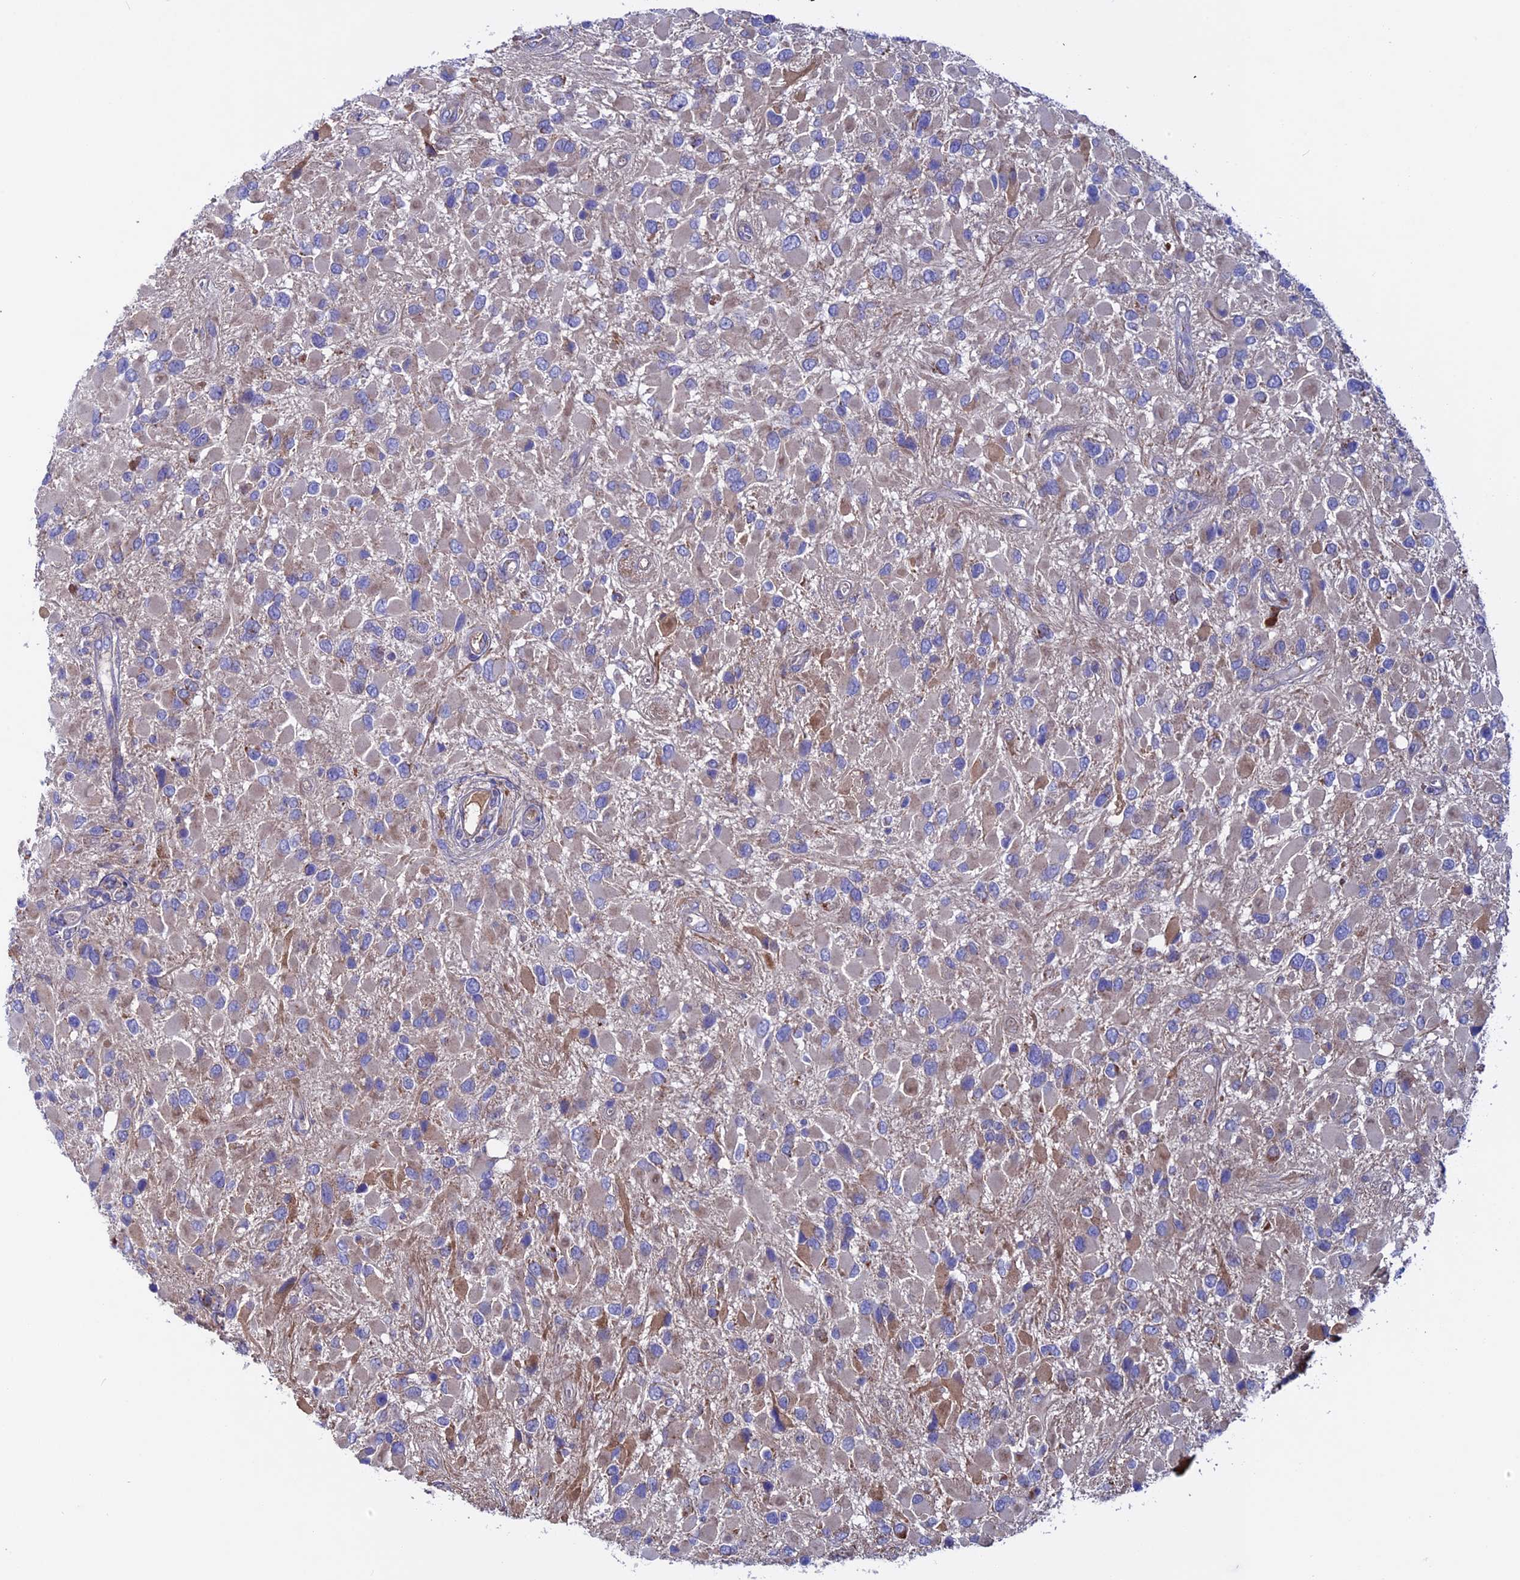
{"staining": {"intensity": "weak", "quantity": "<25%", "location": "cytoplasmic/membranous"}, "tissue": "glioma", "cell_type": "Tumor cells", "image_type": "cancer", "snomed": [{"axis": "morphology", "description": "Glioma, malignant, High grade"}, {"axis": "topography", "description": "Brain"}], "caption": "Histopathology image shows no protein staining in tumor cells of high-grade glioma (malignant) tissue.", "gene": "SLC15A5", "patient": {"sex": "male", "age": 53}}